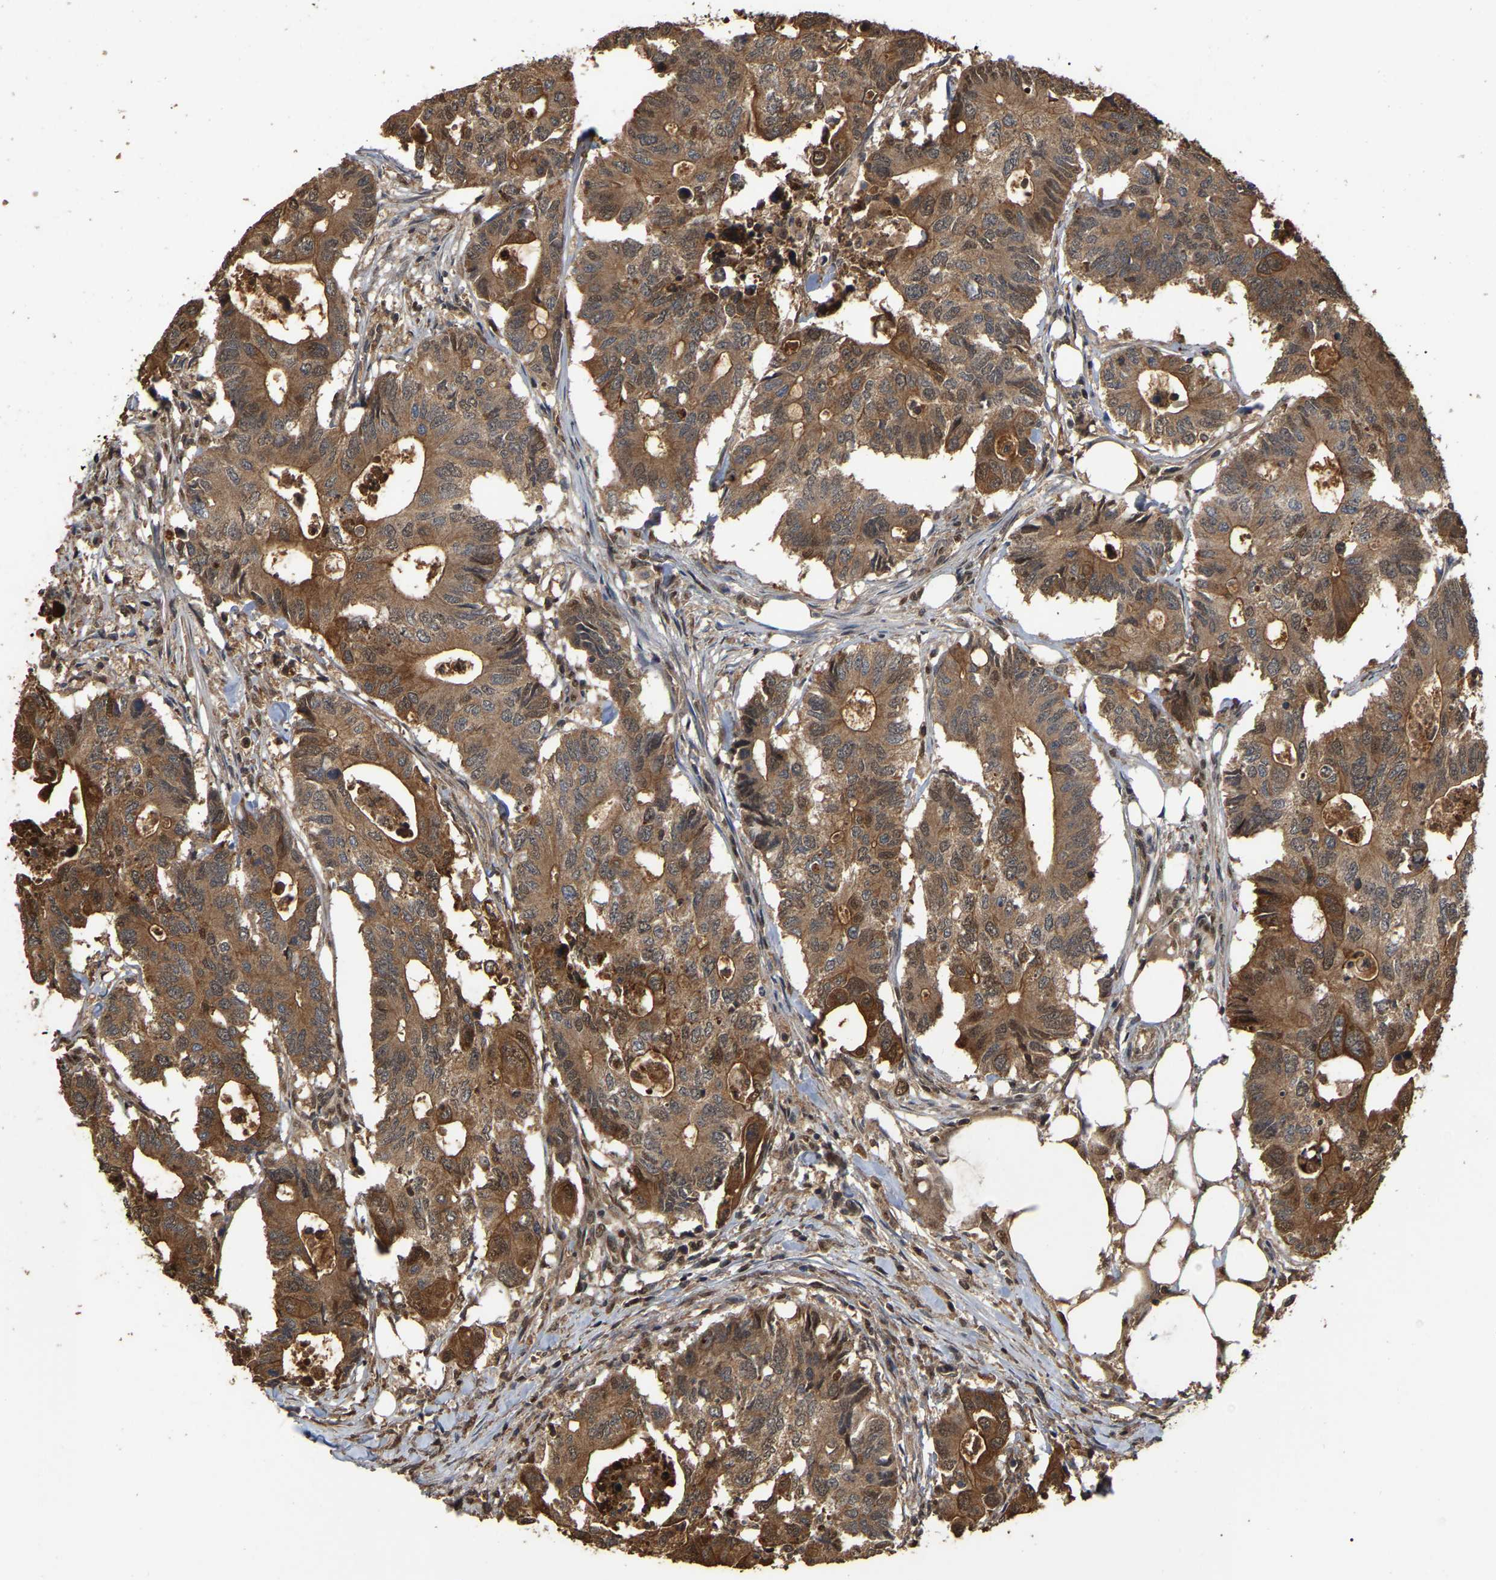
{"staining": {"intensity": "moderate", "quantity": ">75%", "location": "cytoplasmic/membranous"}, "tissue": "colorectal cancer", "cell_type": "Tumor cells", "image_type": "cancer", "snomed": [{"axis": "morphology", "description": "Adenocarcinoma, NOS"}, {"axis": "topography", "description": "Colon"}], "caption": "Tumor cells demonstrate medium levels of moderate cytoplasmic/membranous positivity in approximately >75% of cells in human adenocarcinoma (colorectal).", "gene": "FAM219A", "patient": {"sex": "male", "age": 71}}